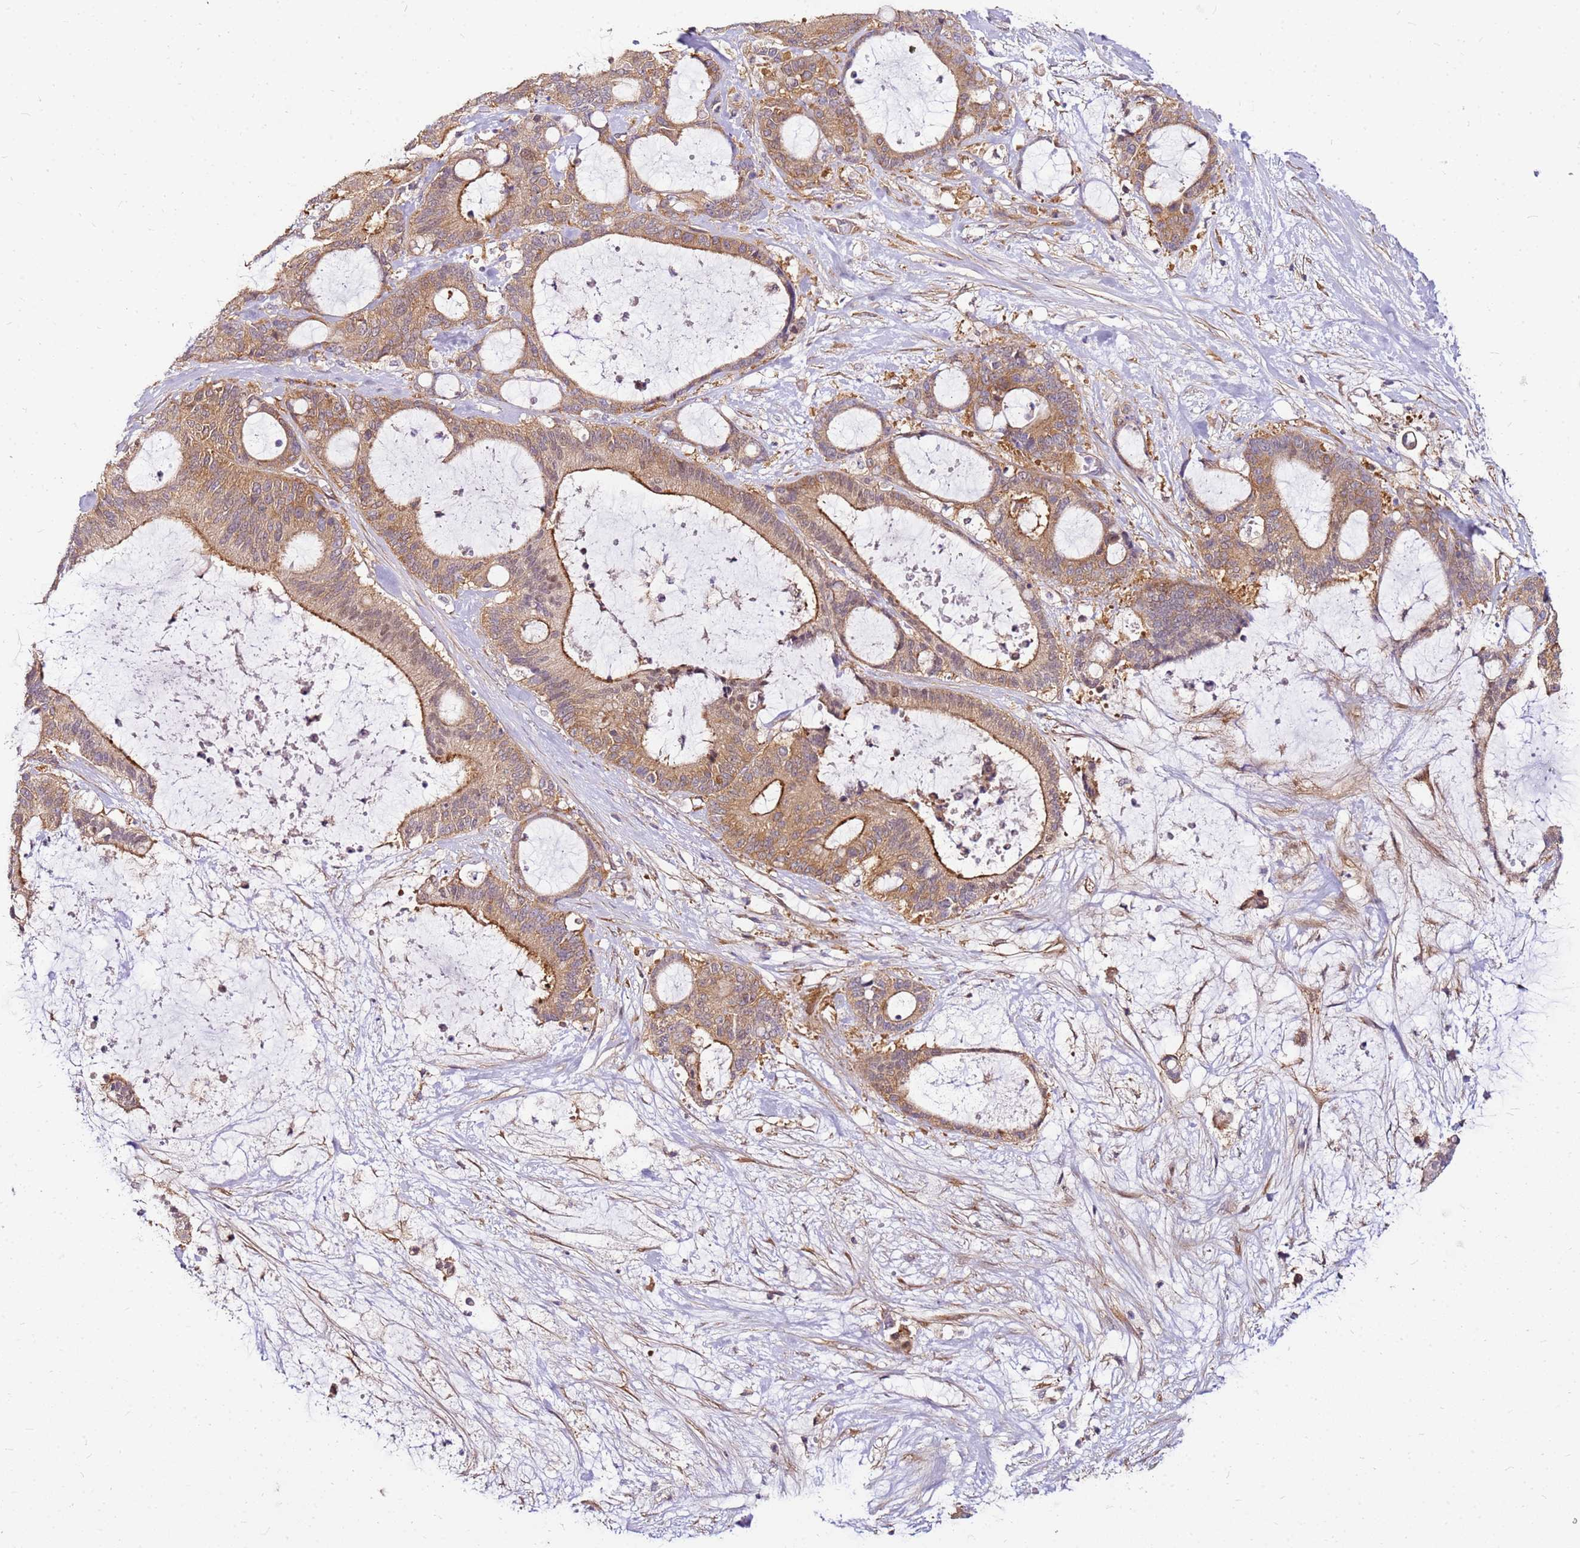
{"staining": {"intensity": "moderate", "quantity": ">75%", "location": "cytoplasmic/membranous"}, "tissue": "liver cancer", "cell_type": "Tumor cells", "image_type": "cancer", "snomed": [{"axis": "morphology", "description": "Normal tissue, NOS"}, {"axis": "morphology", "description": "Cholangiocarcinoma"}, {"axis": "topography", "description": "Liver"}, {"axis": "topography", "description": "Peripheral nerve tissue"}], "caption": "Liver cancer (cholangiocarcinoma) stained with DAB IHC exhibits medium levels of moderate cytoplasmic/membranous staining in approximately >75% of tumor cells.", "gene": "PIH1D1", "patient": {"sex": "female", "age": 73}}